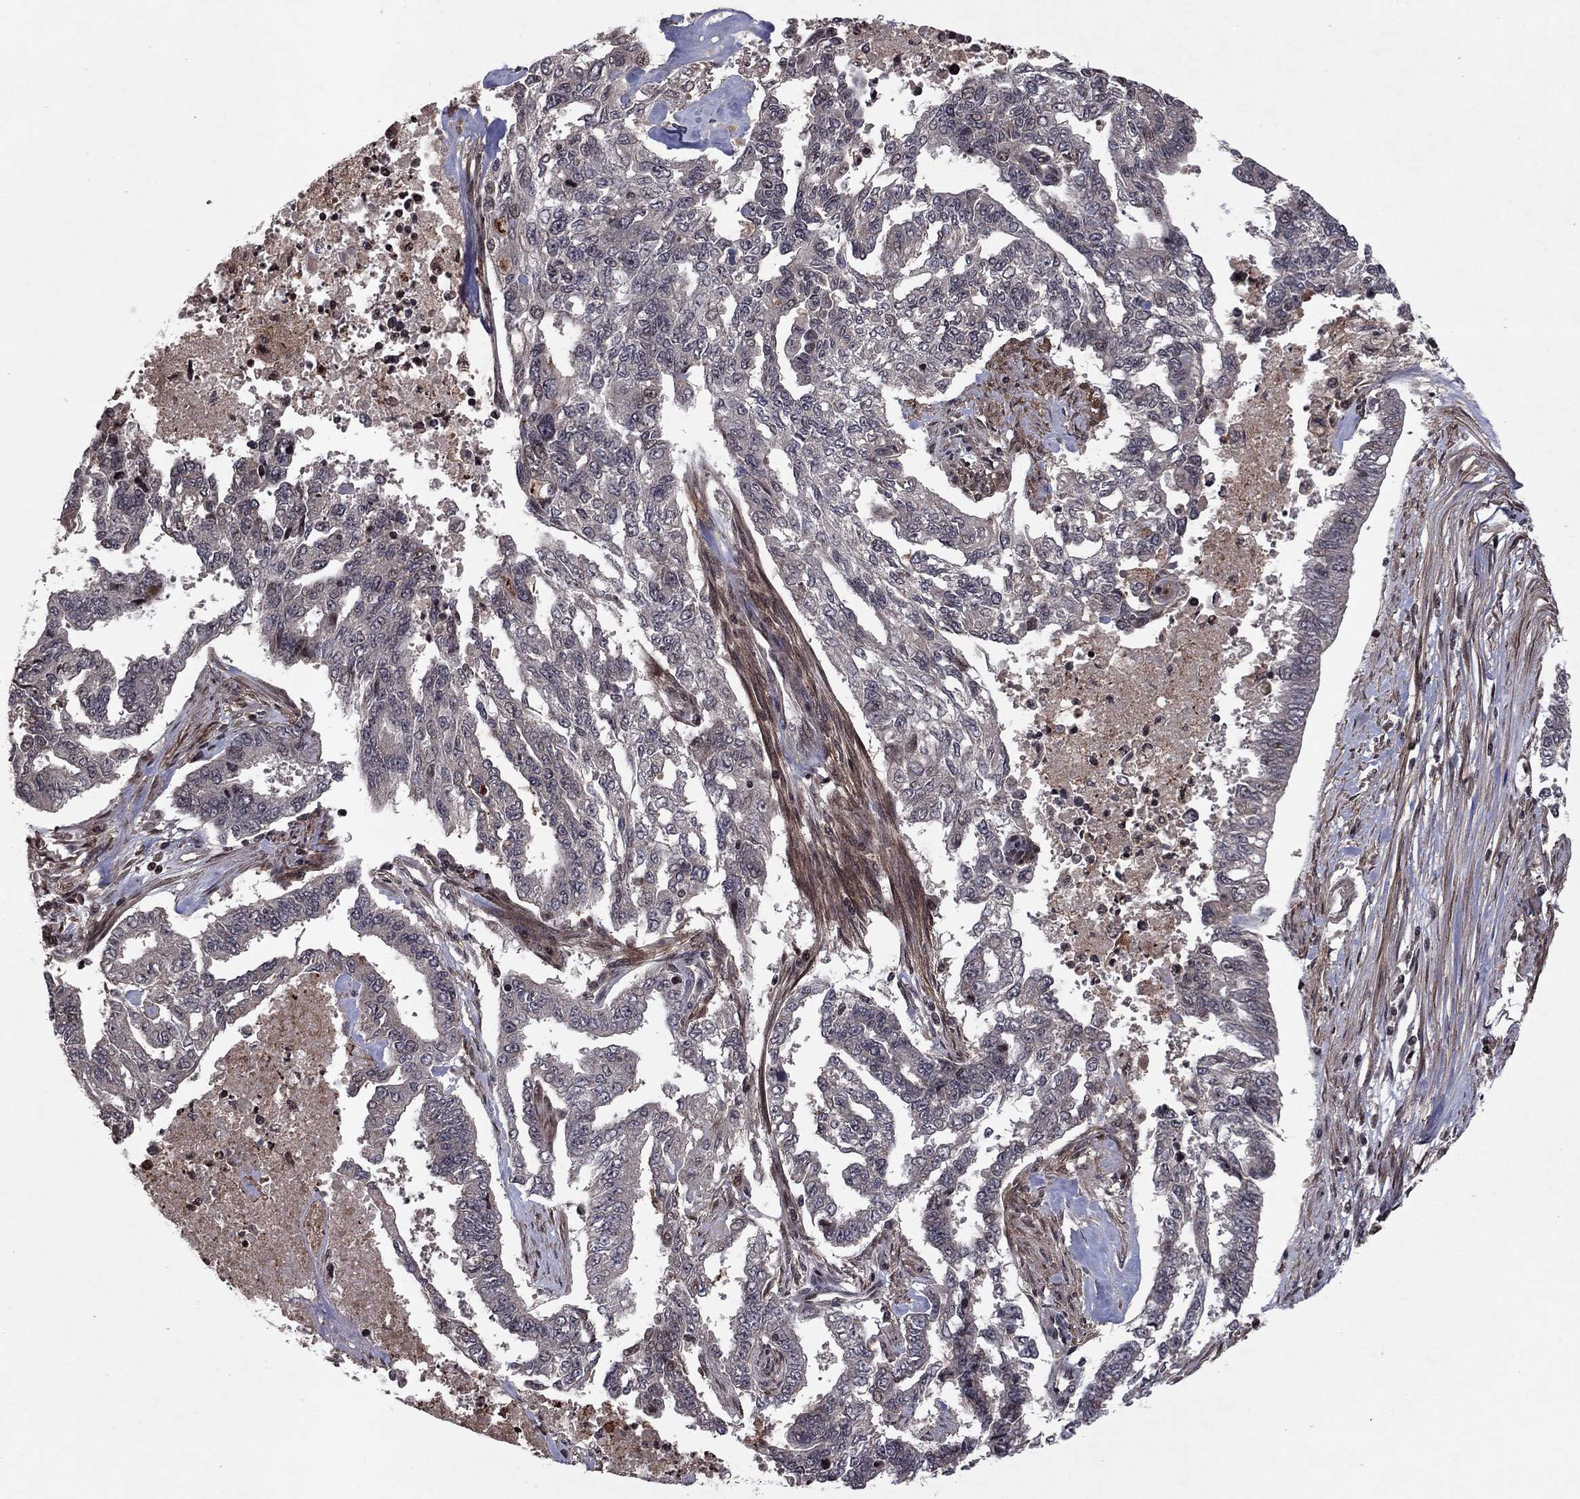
{"staining": {"intensity": "negative", "quantity": "none", "location": "none"}, "tissue": "endometrial cancer", "cell_type": "Tumor cells", "image_type": "cancer", "snomed": [{"axis": "morphology", "description": "Adenocarcinoma, NOS"}, {"axis": "topography", "description": "Uterus"}], "caption": "DAB (3,3'-diaminobenzidine) immunohistochemical staining of human endometrial cancer displays no significant positivity in tumor cells.", "gene": "SORBS1", "patient": {"sex": "female", "age": 59}}